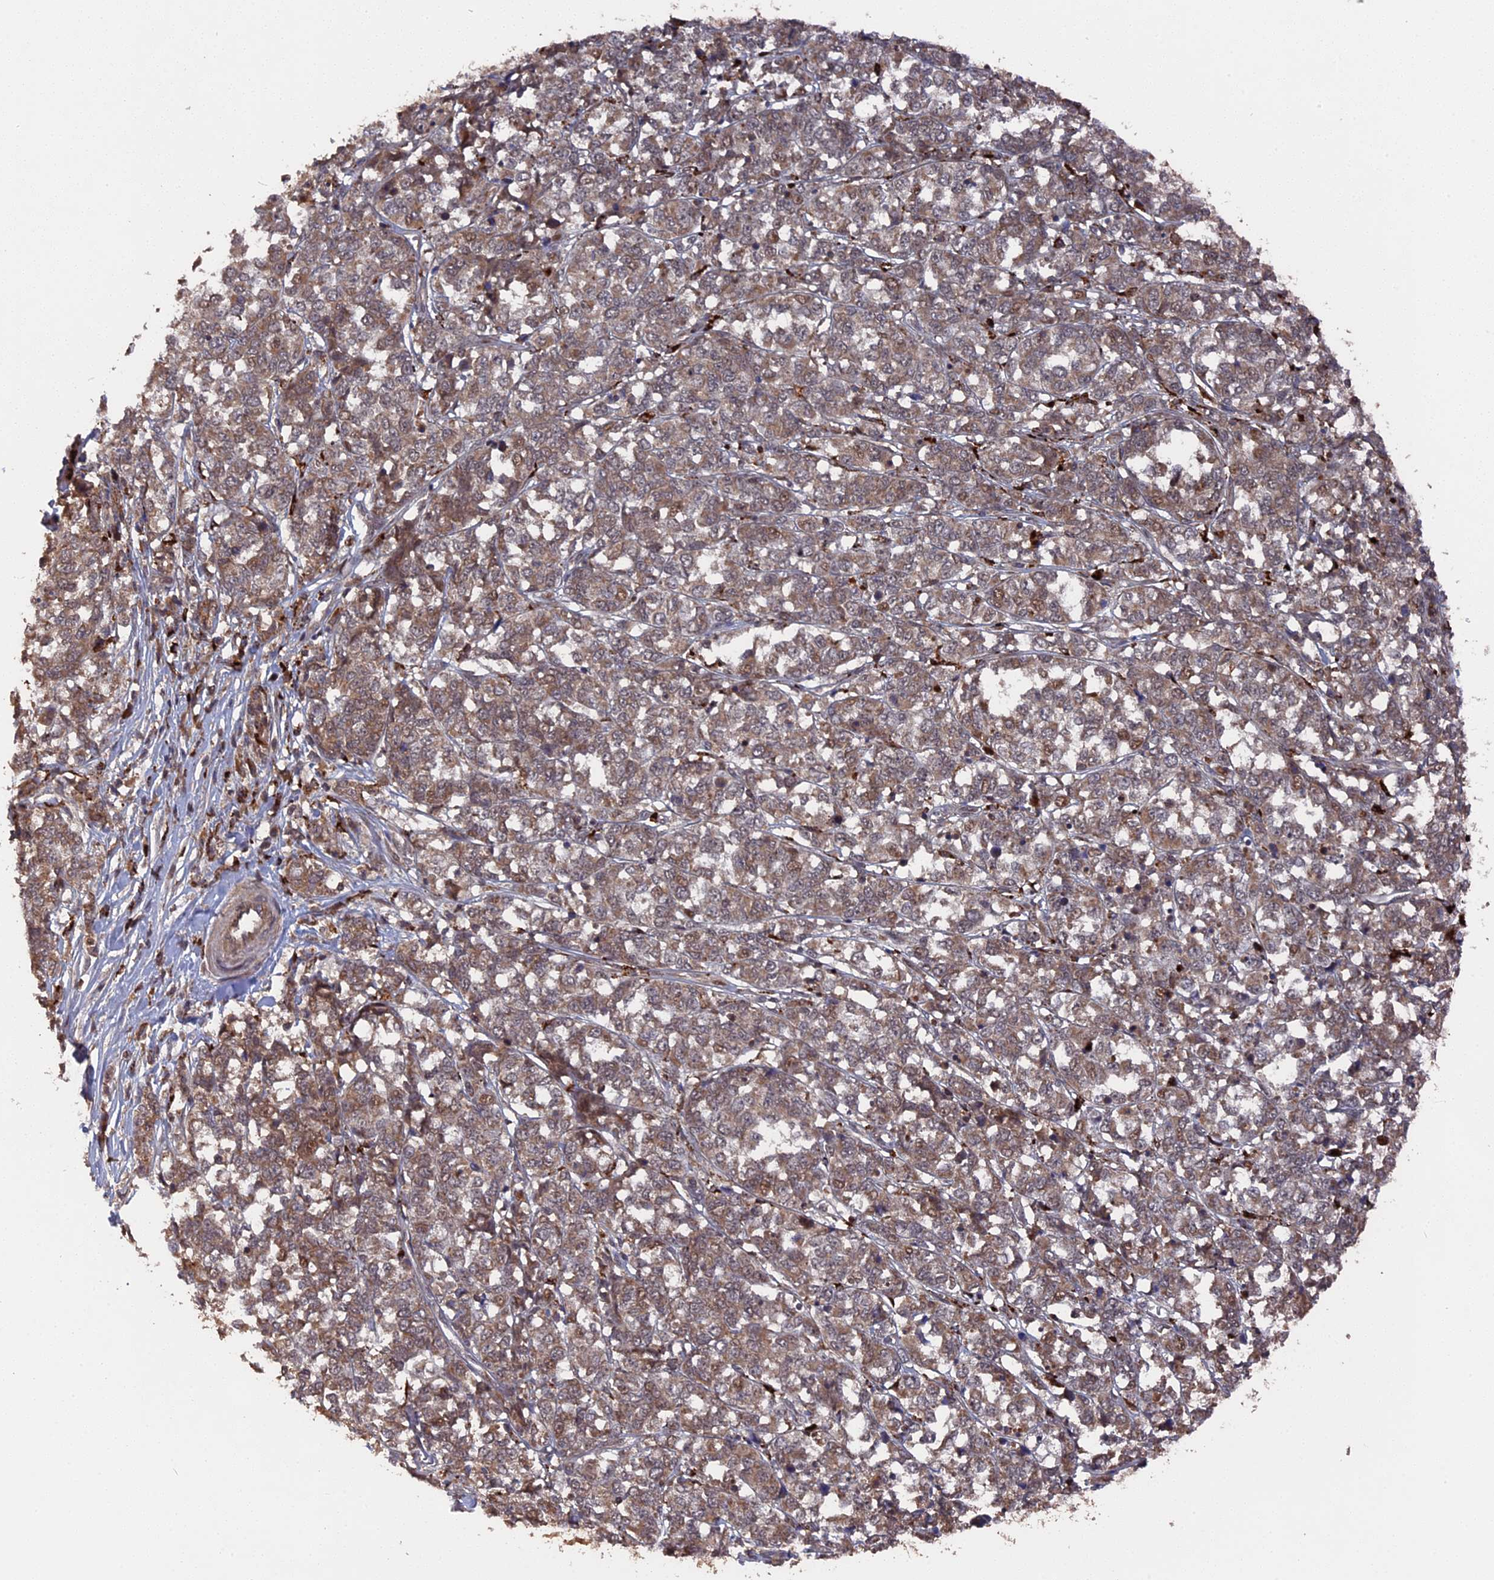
{"staining": {"intensity": "weak", "quantity": ">75%", "location": "cytoplasmic/membranous"}, "tissue": "melanoma", "cell_type": "Tumor cells", "image_type": "cancer", "snomed": [{"axis": "morphology", "description": "Malignant melanoma, NOS"}, {"axis": "topography", "description": "Skin"}], "caption": "DAB immunohistochemical staining of human malignant melanoma exhibits weak cytoplasmic/membranous protein staining in about >75% of tumor cells. (DAB (3,3'-diaminobenzidine) IHC with brightfield microscopy, high magnification).", "gene": "TELO2", "patient": {"sex": "female", "age": 72}}